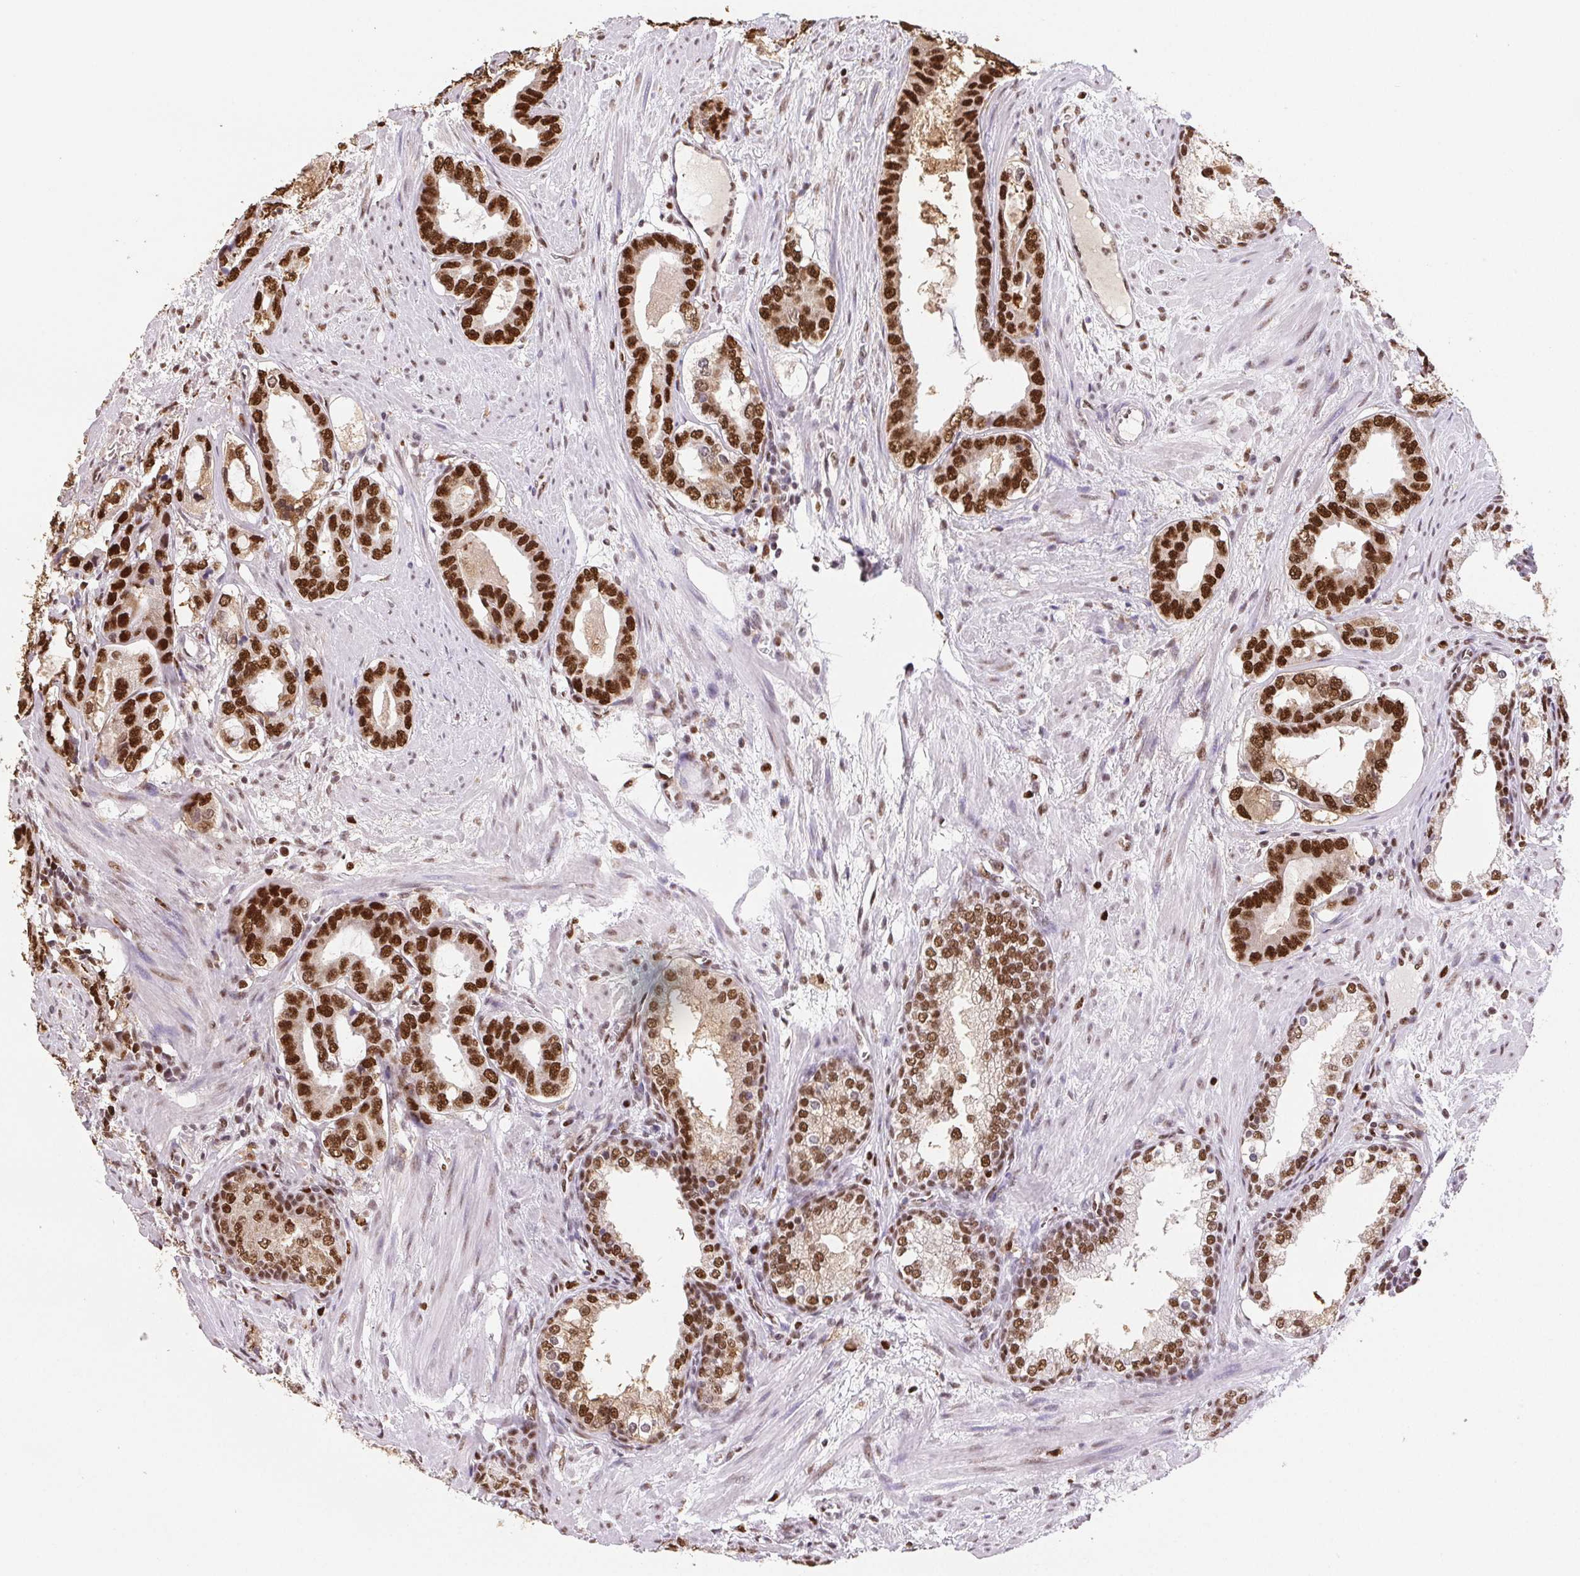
{"staining": {"intensity": "strong", "quantity": ">75%", "location": "nuclear"}, "tissue": "prostate cancer", "cell_type": "Tumor cells", "image_type": "cancer", "snomed": [{"axis": "morphology", "description": "Adenocarcinoma, High grade"}, {"axis": "topography", "description": "Prostate"}], "caption": "IHC micrograph of neoplastic tissue: high-grade adenocarcinoma (prostate) stained using IHC exhibits high levels of strong protein expression localized specifically in the nuclear of tumor cells, appearing as a nuclear brown color.", "gene": "SET", "patient": {"sex": "male", "age": 75}}